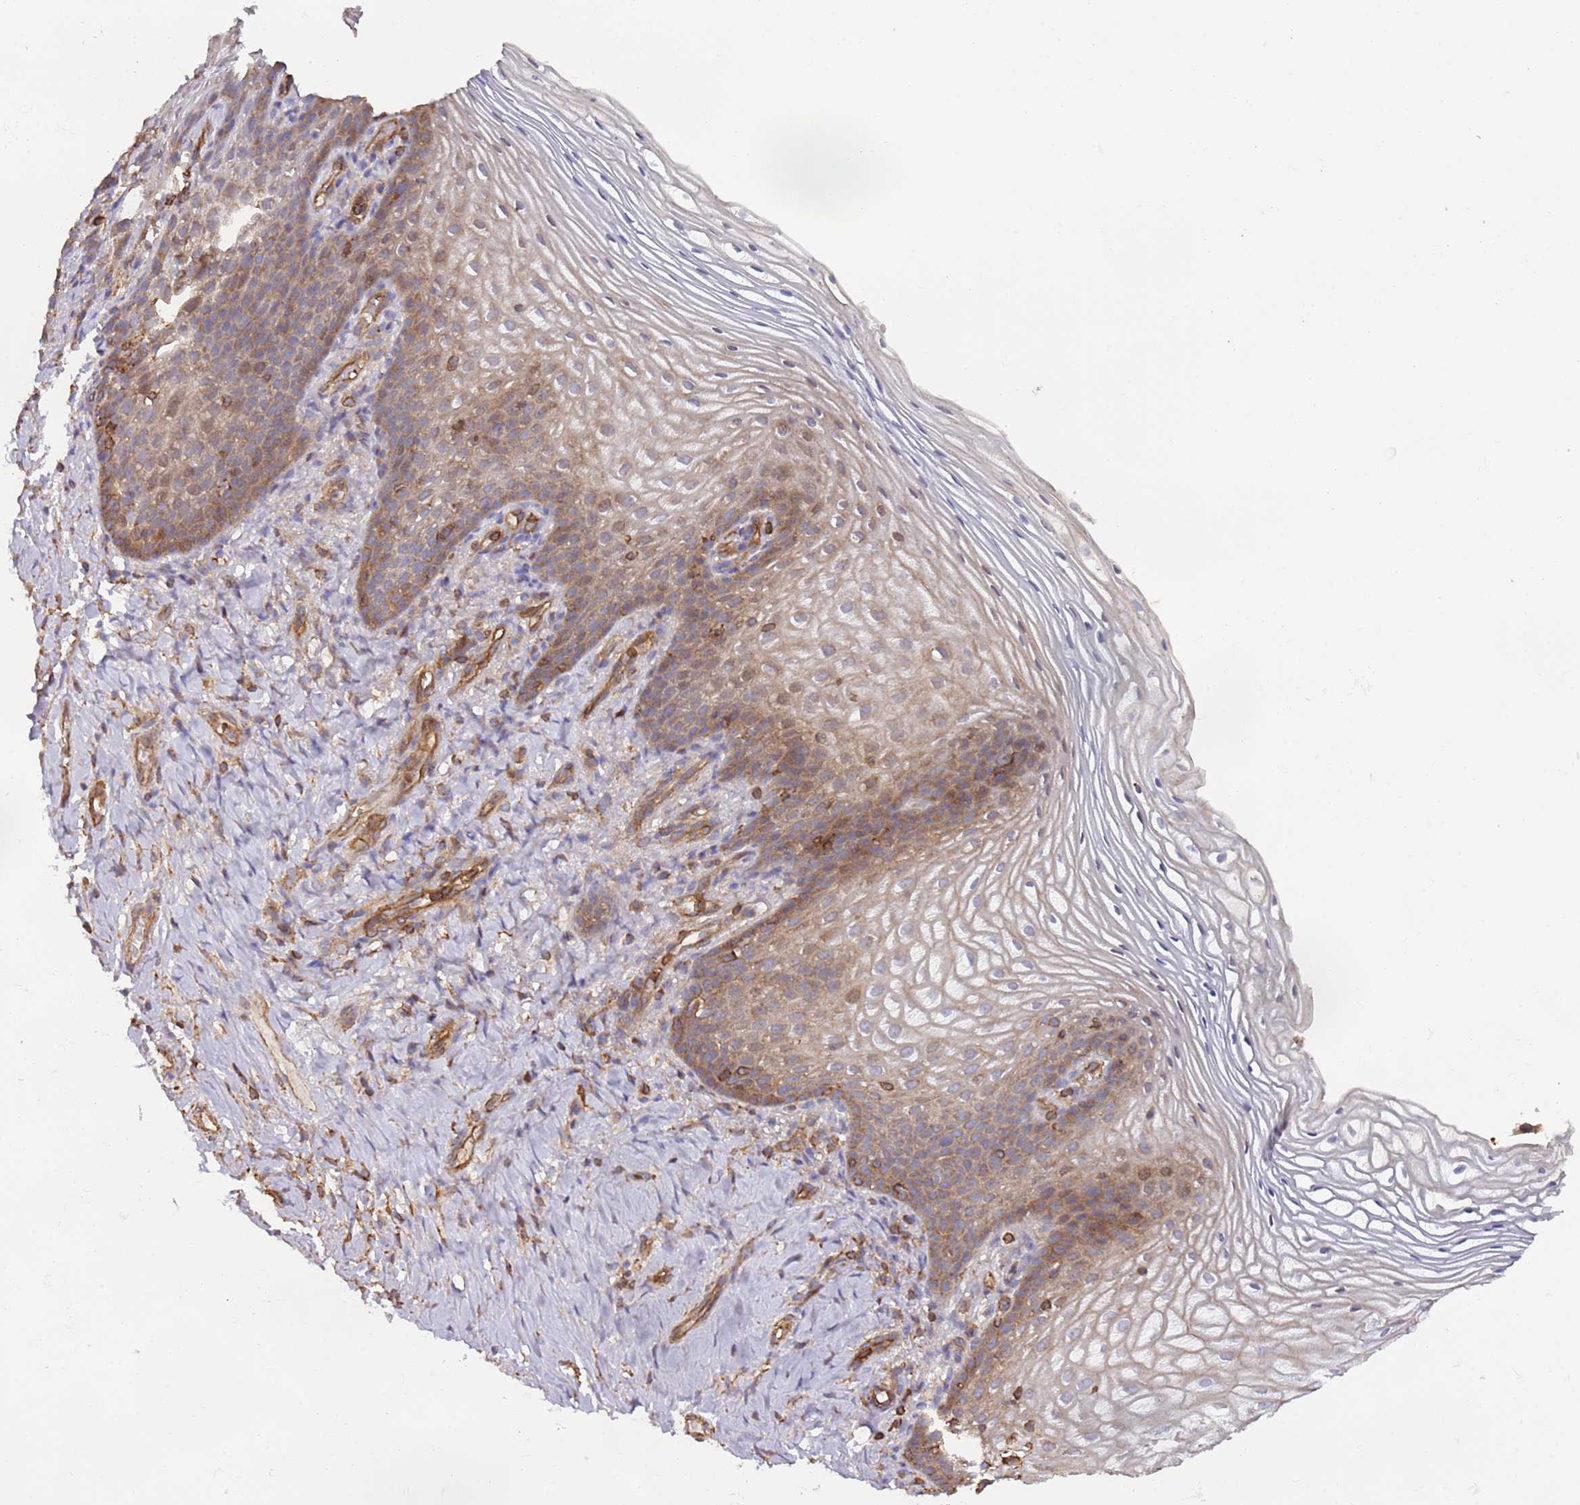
{"staining": {"intensity": "moderate", "quantity": "25%-75%", "location": "cytoplasmic/membranous"}, "tissue": "vagina", "cell_type": "Squamous epithelial cells", "image_type": "normal", "snomed": [{"axis": "morphology", "description": "Normal tissue, NOS"}, {"axis": "topography", "description": "Vagina"}], "caption": "This is a photomicrograph of immunohistochemistry staining of benign vagina, which shows moderate expression in the cytoplasmic/membranous of squamous epithelial cells.", "gene": "CYP2U1", "patient": {"sex": "female", "age": 60}}